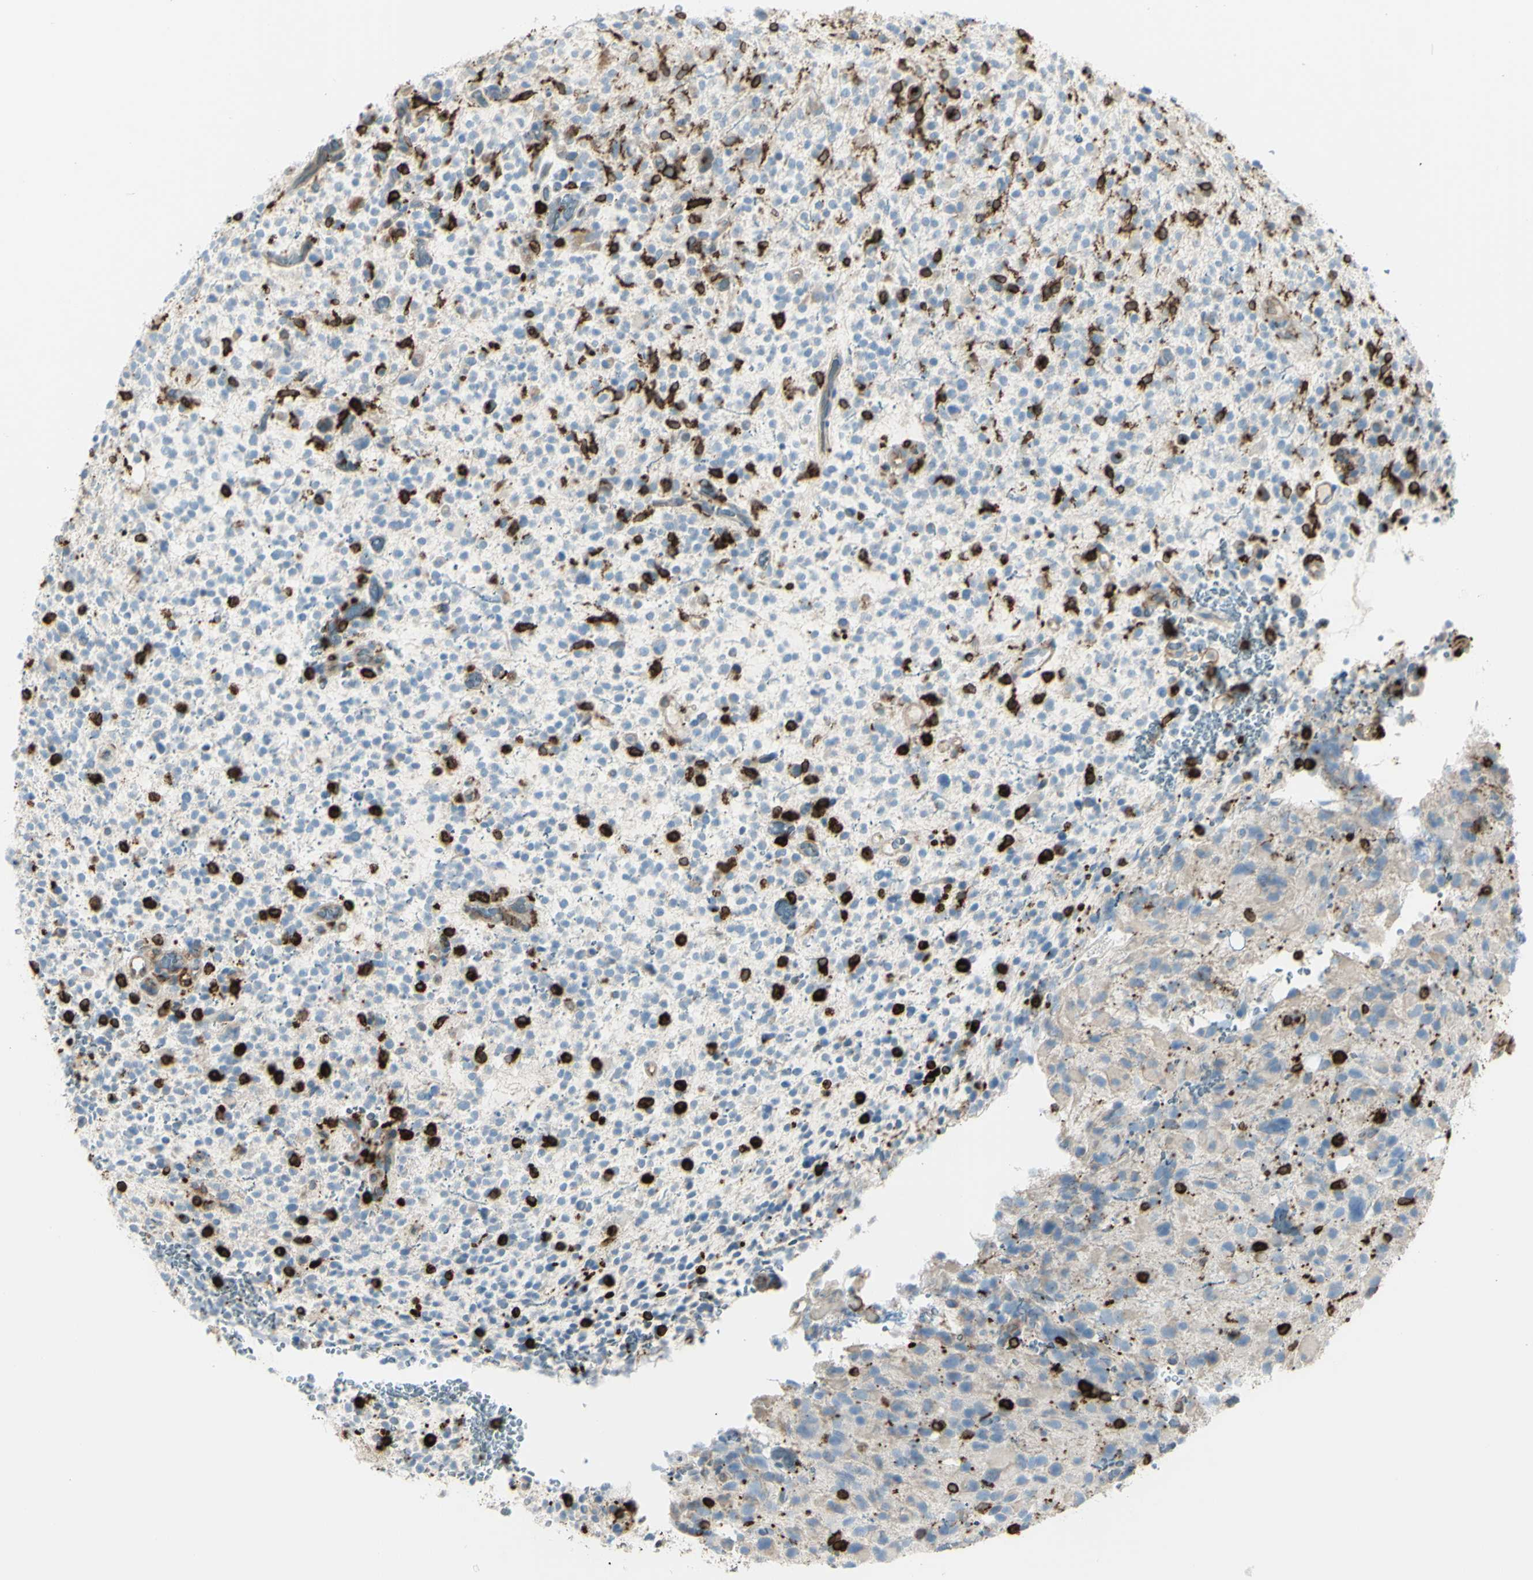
{"staining": {"intensity": "negative", "quantity": "none", "location": "none"}, "tissue": "glioma", "cell_type": "Tumor cells", "image_type": "cancer", "snomed": [{"axis": "morphology", "description": "Glioma, malignant, High grade"}, {"axis": "topography", "description": "Brain"}], "caption": "Image shows no protein positivity in tumor cells of malignant high-grade glioma tissue.", "gene": "CD74", "patient": {"sex": "male", "age": 48}}